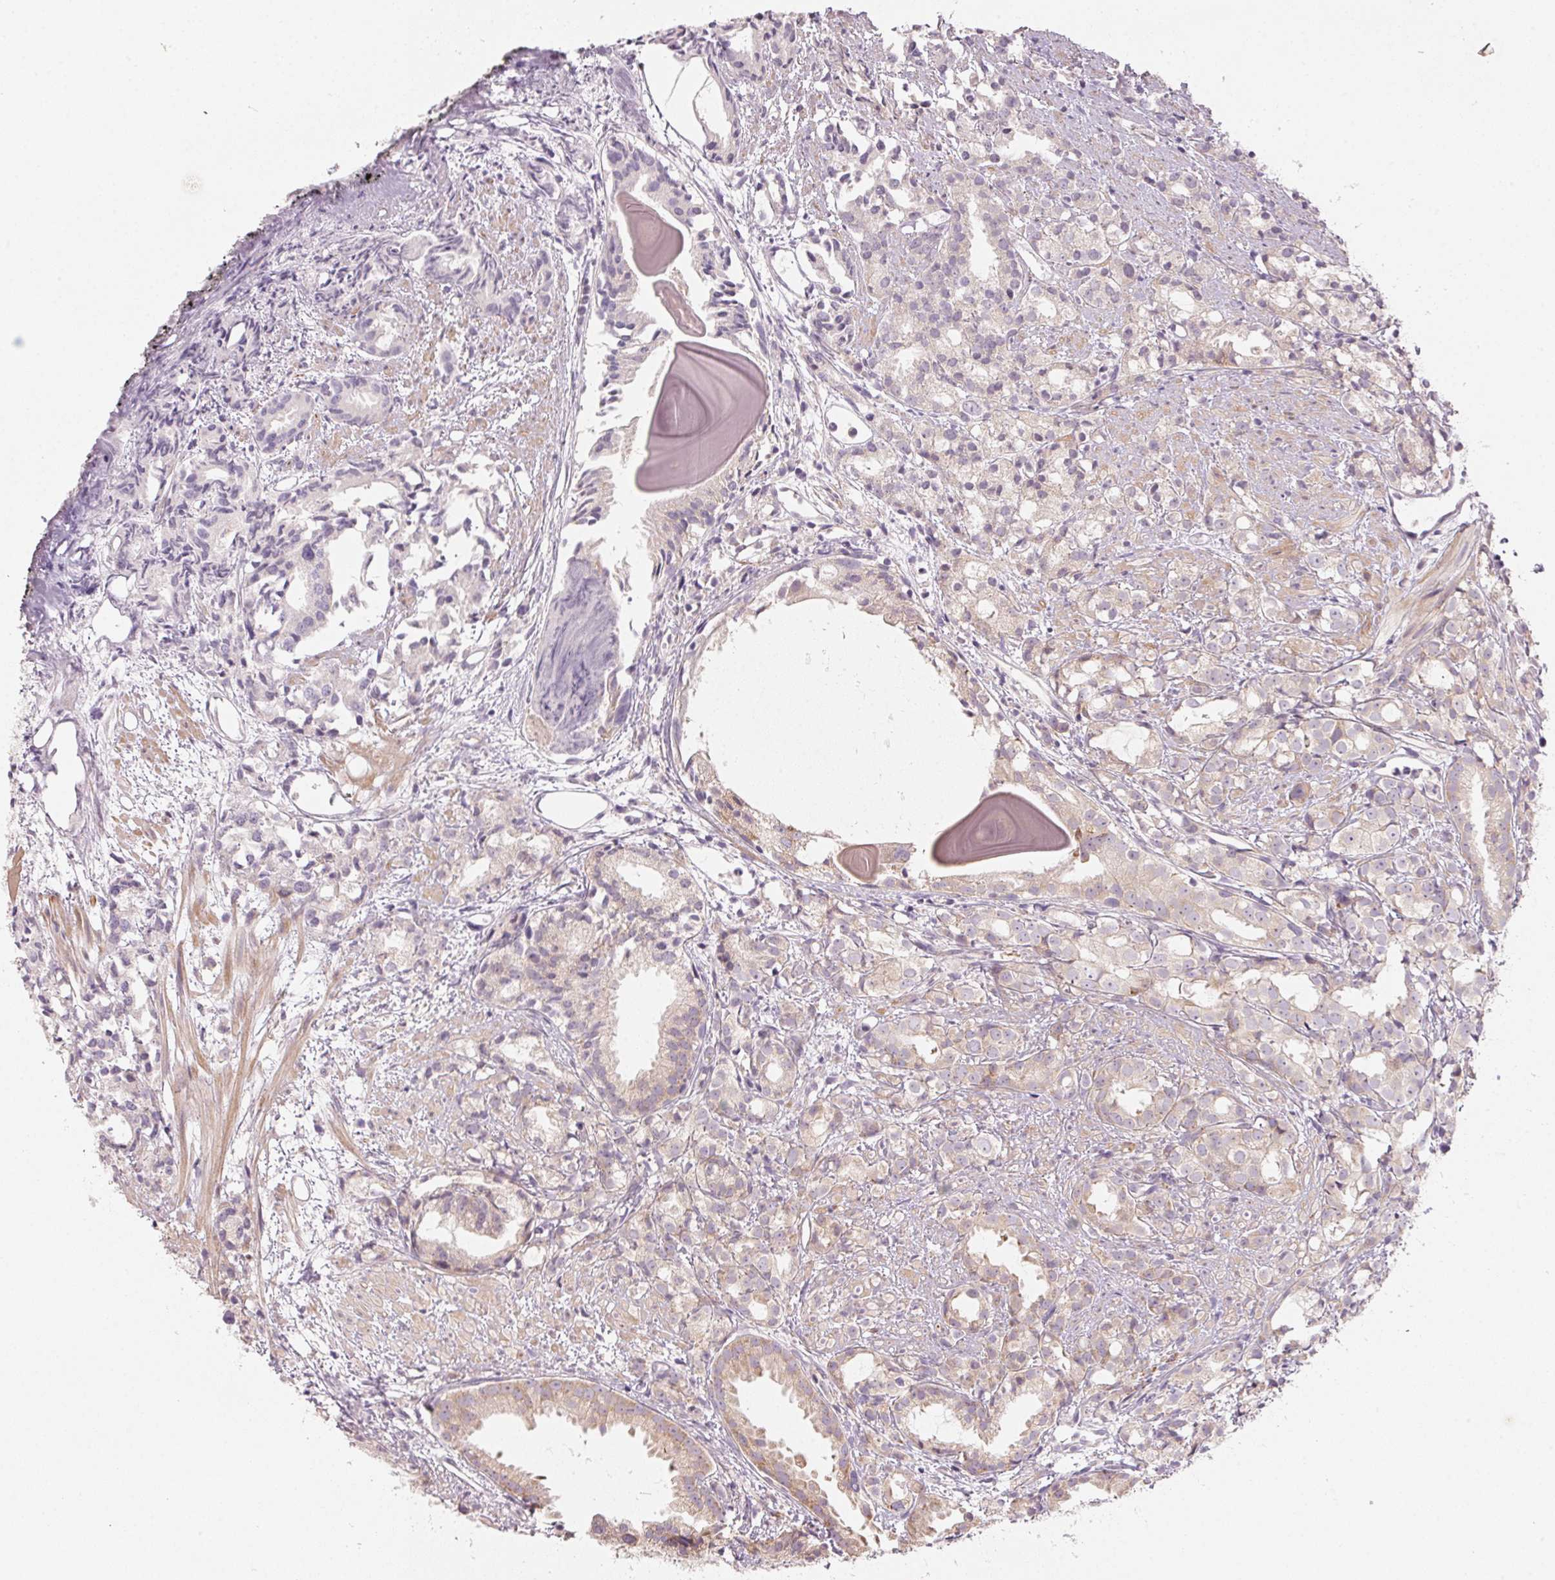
{"staining": {"intensity": "weak", "quantity": "25%-75%", "location": "cytoplasmic/membranous"}, "tissue": "prostate cancer", "cell_type": "Tumor cells", "image_type": "cancer", "snomed": [{"axis": "morphology", "description": "Adenocarcinoma, High grade"}, {"axis": "topography", "description": "Prostate"}], "caption": "Immunohistochemical staining of human prostate cancer demonstrates low levels of weak cytoplasmic/membranous expression in approximately 25%-75% of tumor cells.", "gene": "BLOC1S2", "patient": {"sex": "male", "age": 79}}